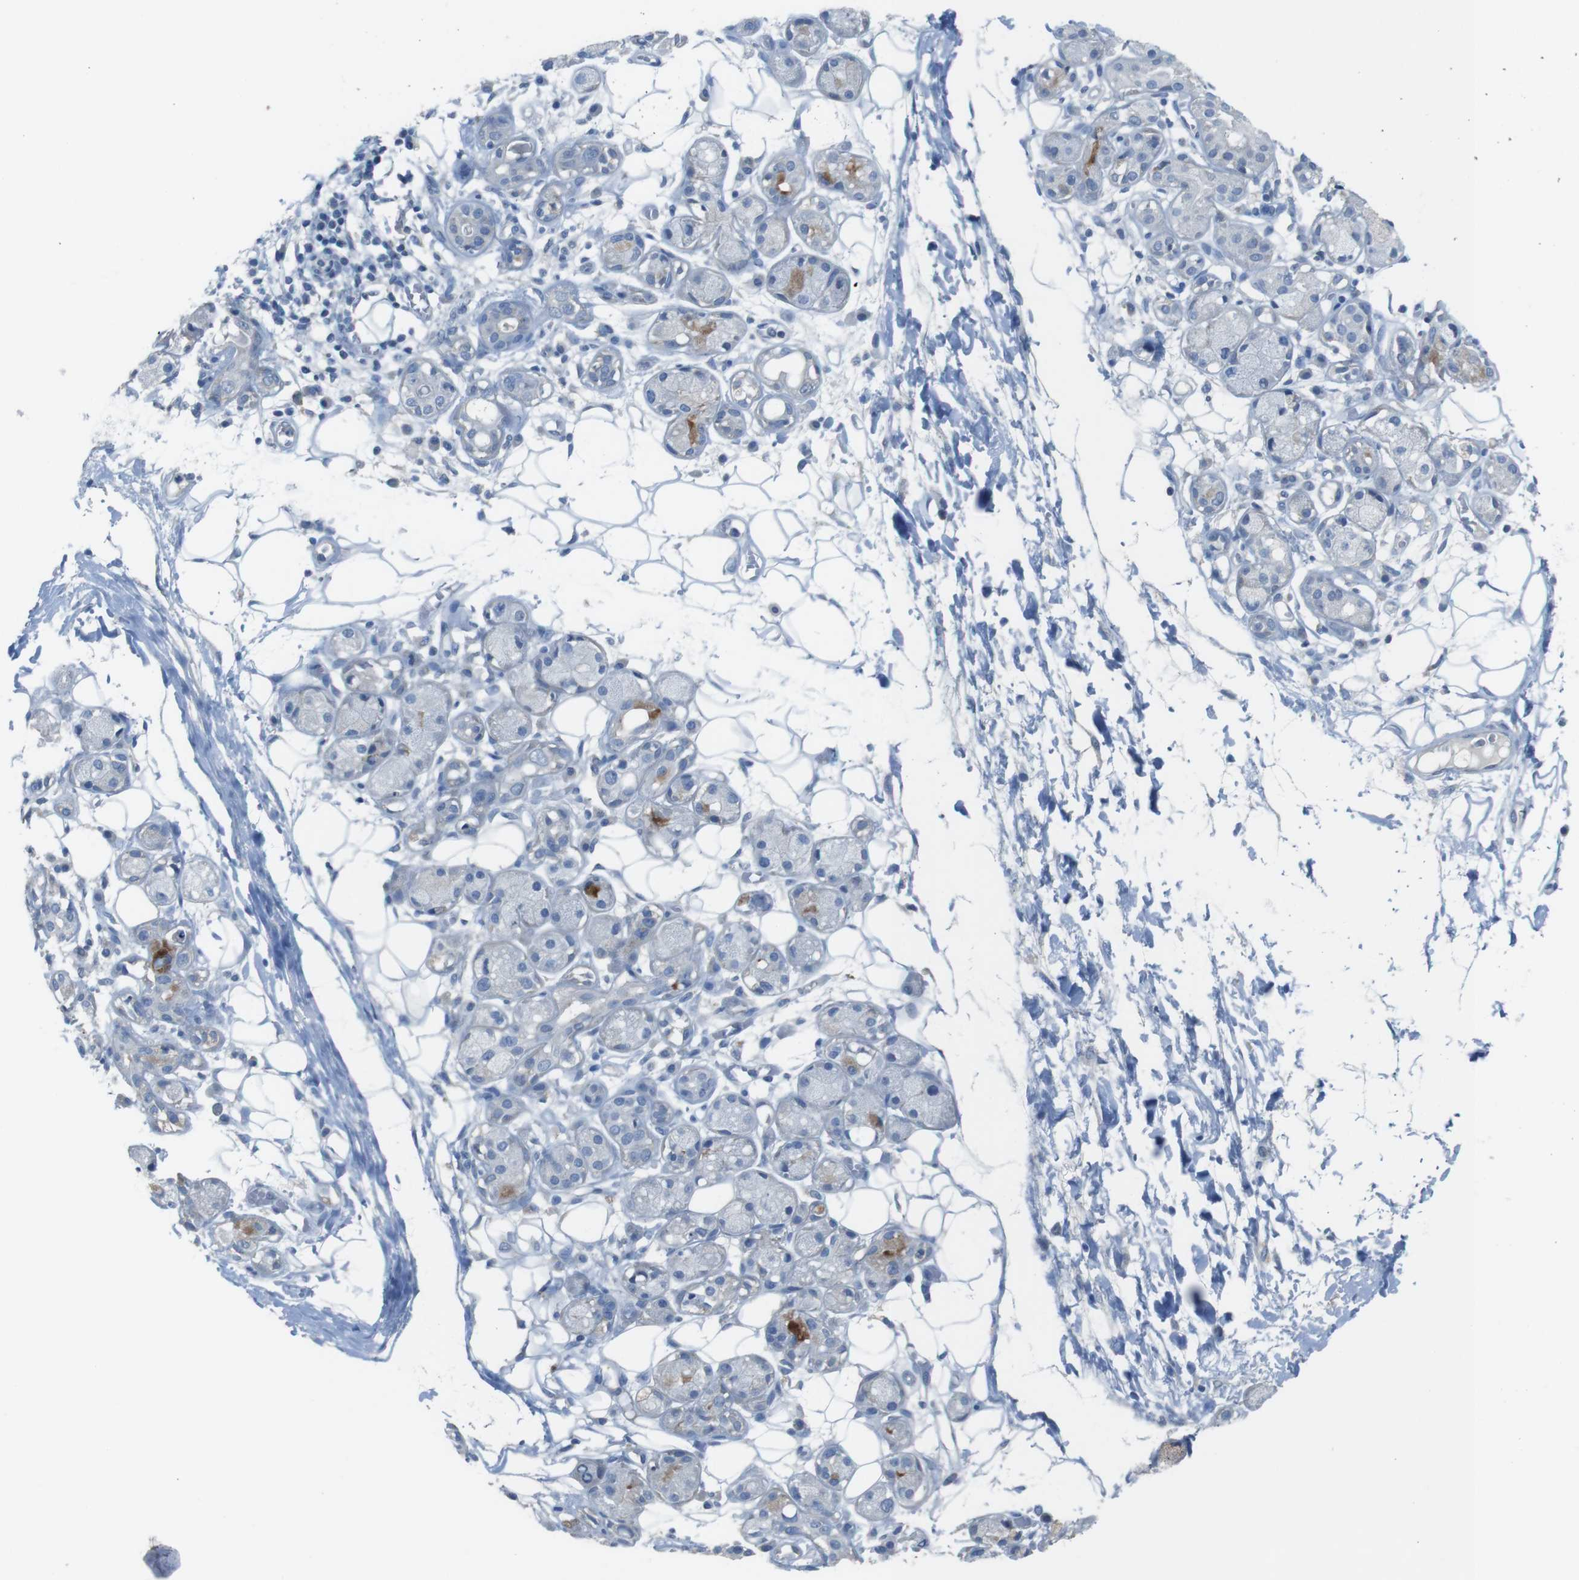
{"staining": {"intensity": "negative", "quantity": "none", "location": "none"}, "tissue": "adipose tissue", "cell_type": "Adipocytes", "image_type": "normal", "snomed": [{"axis": "morphology", "description": "Normal tissue, NOS"}, {"axis": "morphology", "description": "Inflammation, NOS"}, {"axis": "topography", "description": "Vascular tissue"}, {"axis": "topography", "description": "Salivary gland"}], "caption": "DAB (3,3'-diaminobenzidine) immunohistochemical staining of unremarkable human adipose tissue demonstrates no significant positivity in adipocytes. Brightfield microscopy of immunohistochemistry stained with DAB (brown) and hematoxylin (blue), captured at high magnification.", "gene": "CYP2C19", "patient": {"sex": "female", "age": 75}}